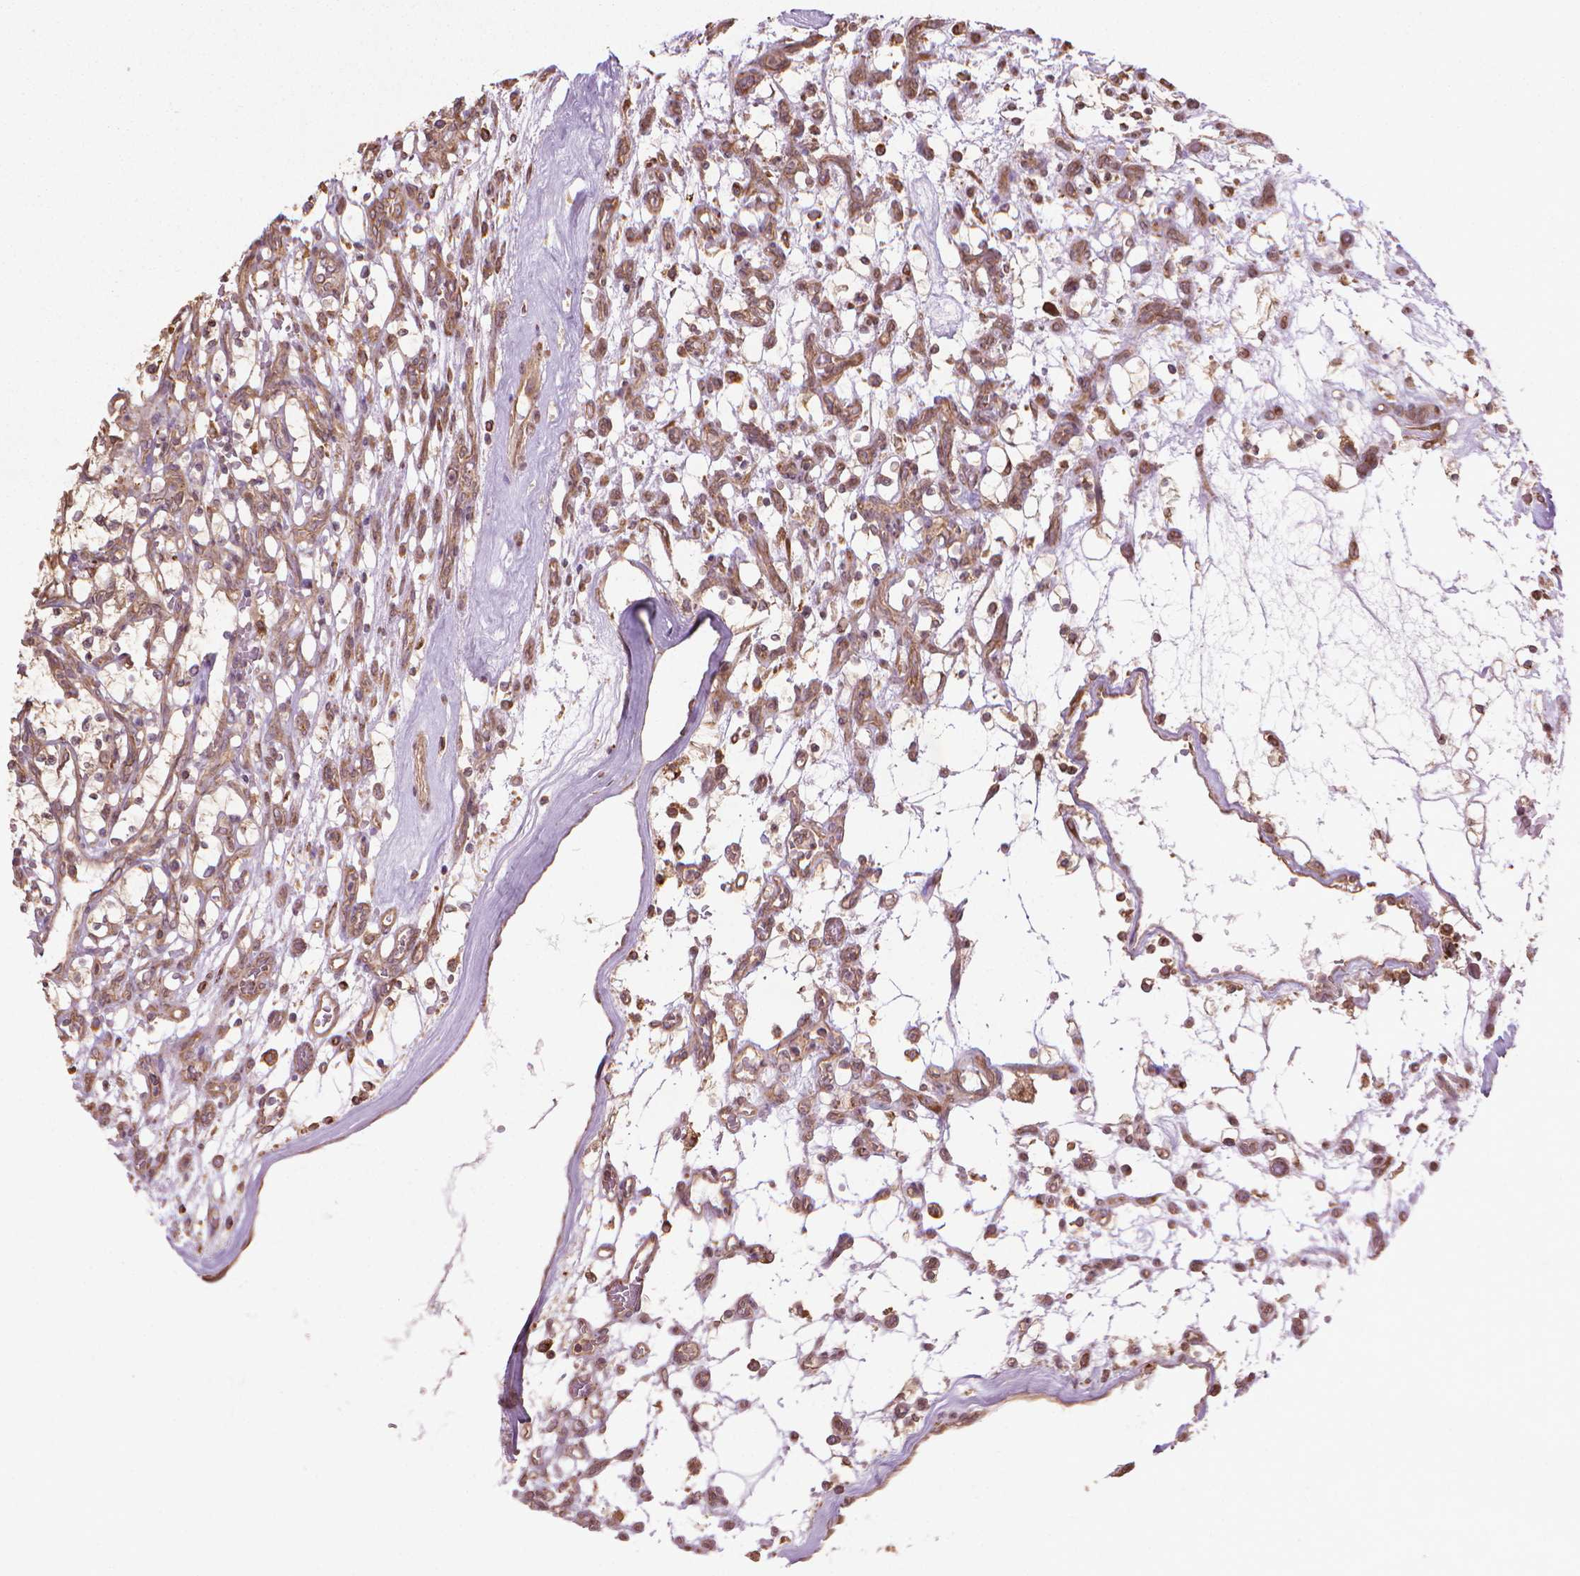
{"staining": {"intensity": "weak", "quantity": ">75%", "location": "cytoplasmic/membranous"}, "tissue": "renal cancer", "cell_type": "Tumor cells", "image_type": "cancer", "snomed": [{"axis": "morphology", "description": "Adenocarcinoma, NOS"}, {"axis": "topography", "description": "Kidney"}], "caption": "Weak cytoplasmic/membranous positivity for a protein is appreciated in approximately >75% of tumor cells of adenocarcinoma (renal) using IHC.", "gene": "GAS1", "patient": {"sex": "female", "age": 69}}